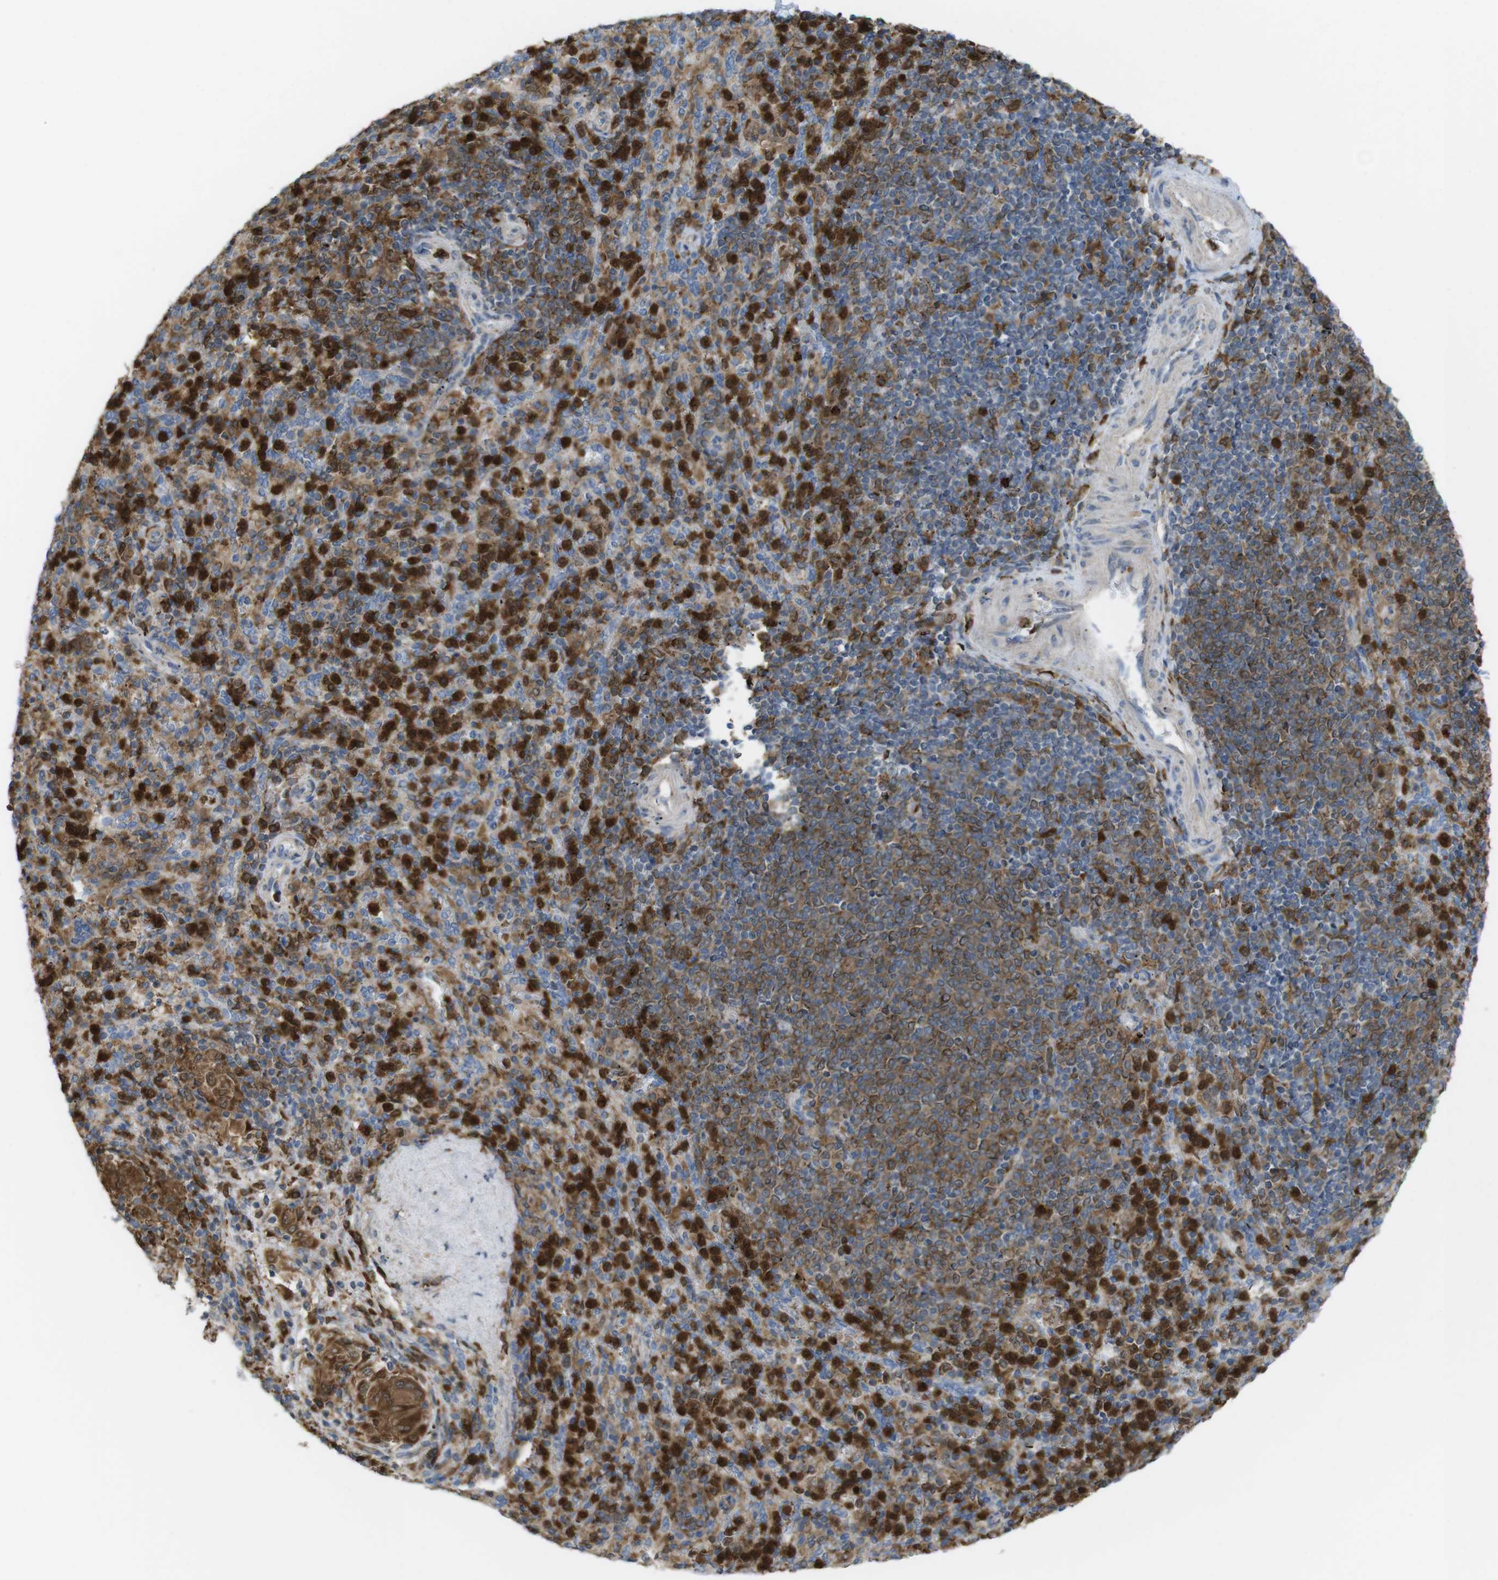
{"staining": {"intensity": "strong", "quantity": "25%-75%", "location": "cytoplasmic/membranous"}, "tissue": "spleen", "cell_type": "Cells in red pulp", "image_type": "normal", "snomed": [{"axis": "morphology", "description": "Normal tissue, NOS"}, {"axis": "topography", "description": "Spleen"}], "caption": "This is an image of immunohistochemistry staining of normal spleen, which shows strong staining in the cytoplasmic/membranous of cells in red pulp.", "gene": "PRKCD", "patient": {"sex": "male", "age": 36}}